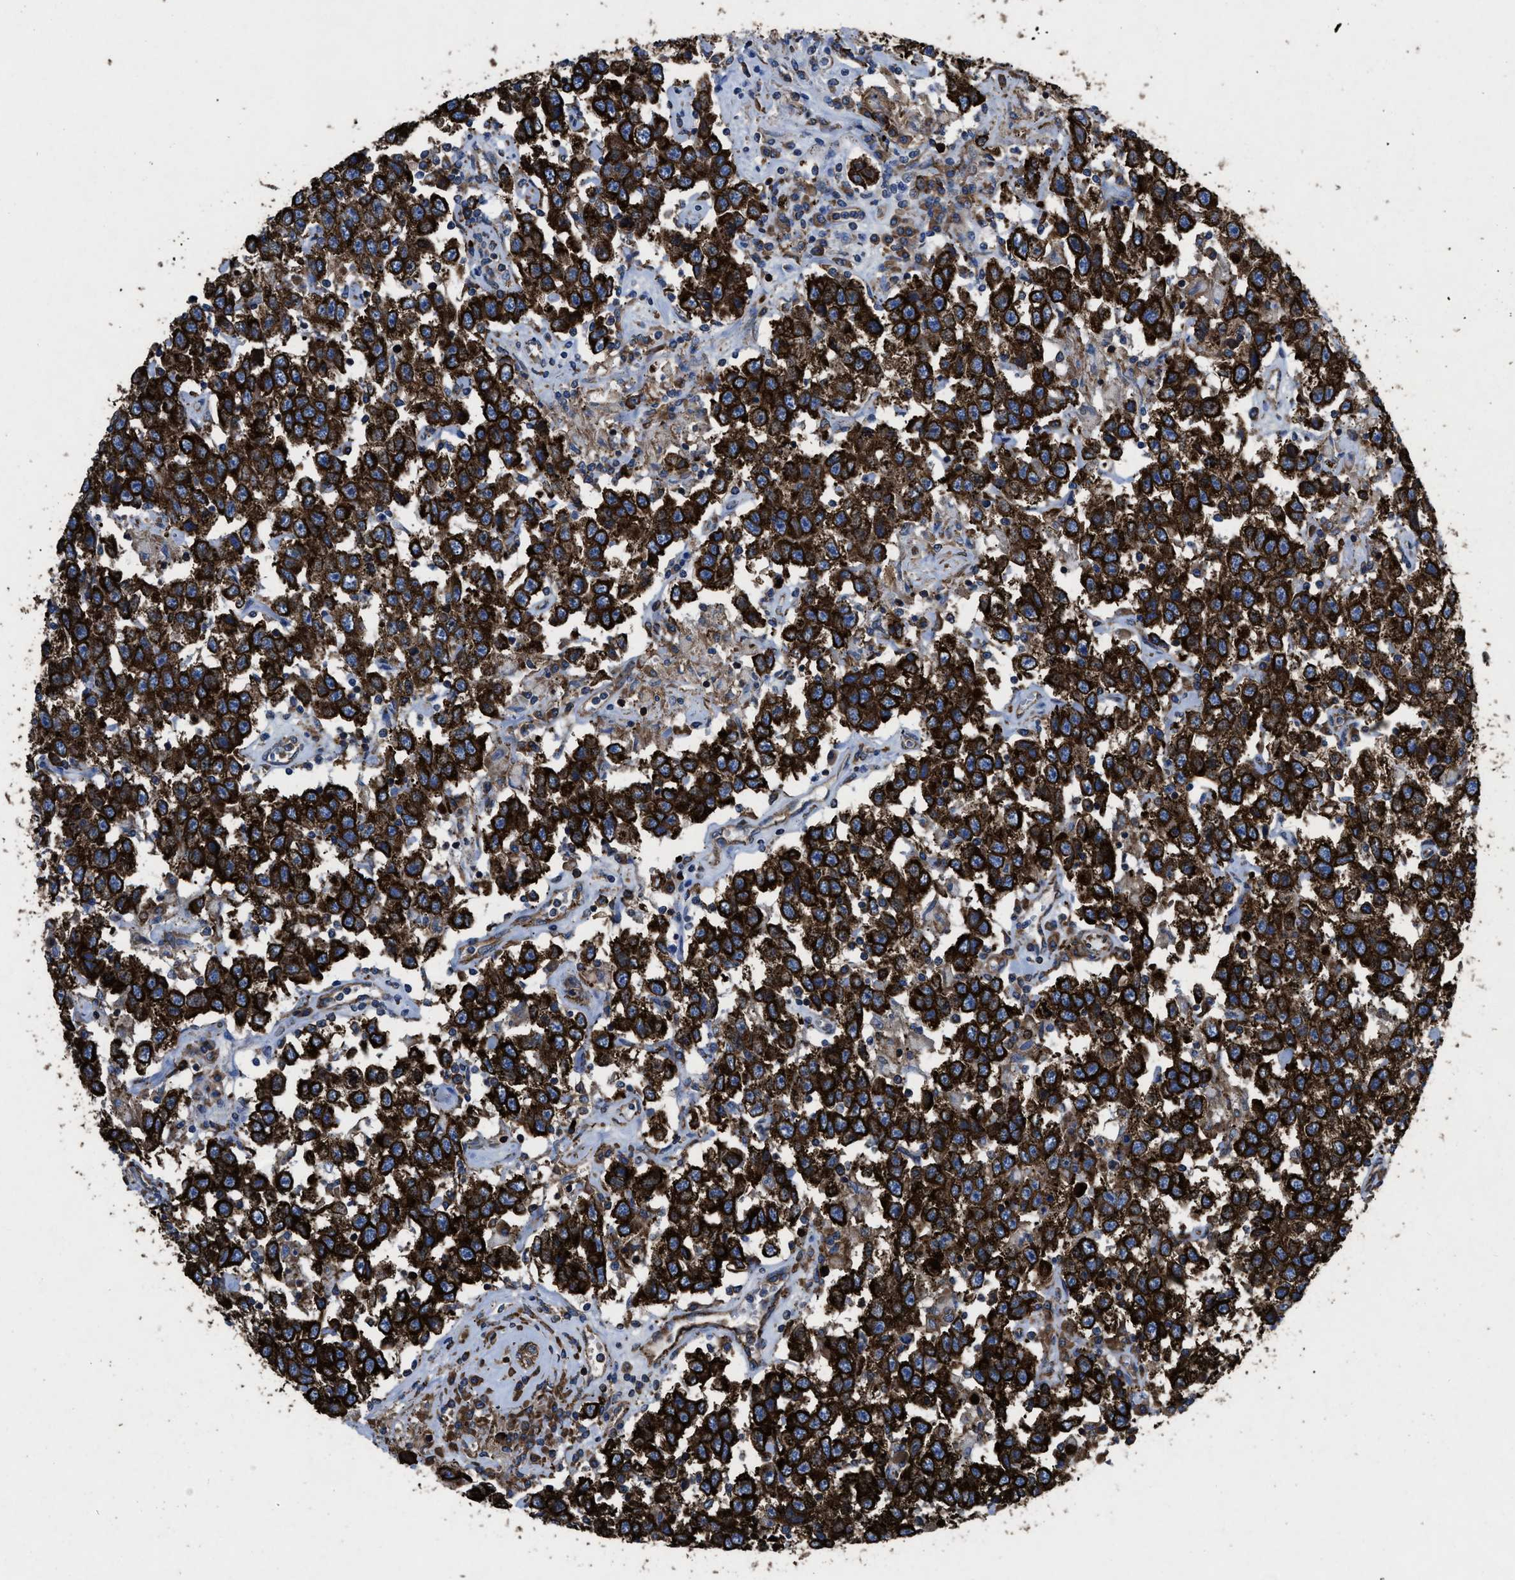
{"staining": {"intensity": "strong", "quantity": ">75%", "location": "cytoplasmic/membranous"}, "tissue": "testis cancer", "cell_type": "Tumor cells", "image_type": "cancer", "snomed": [{"axis": "morphology", "description": "Seminoma, NOS"}, {"axis": "topography", "description": "Testis"}], "caption": "The immunohistochemical stain shows strong cytoplasmic/membranous staining in tumor cells of testis seminoma tissue.", "gene": "CAPRIN1", "patient": {"sex": "male", "age": 41}}